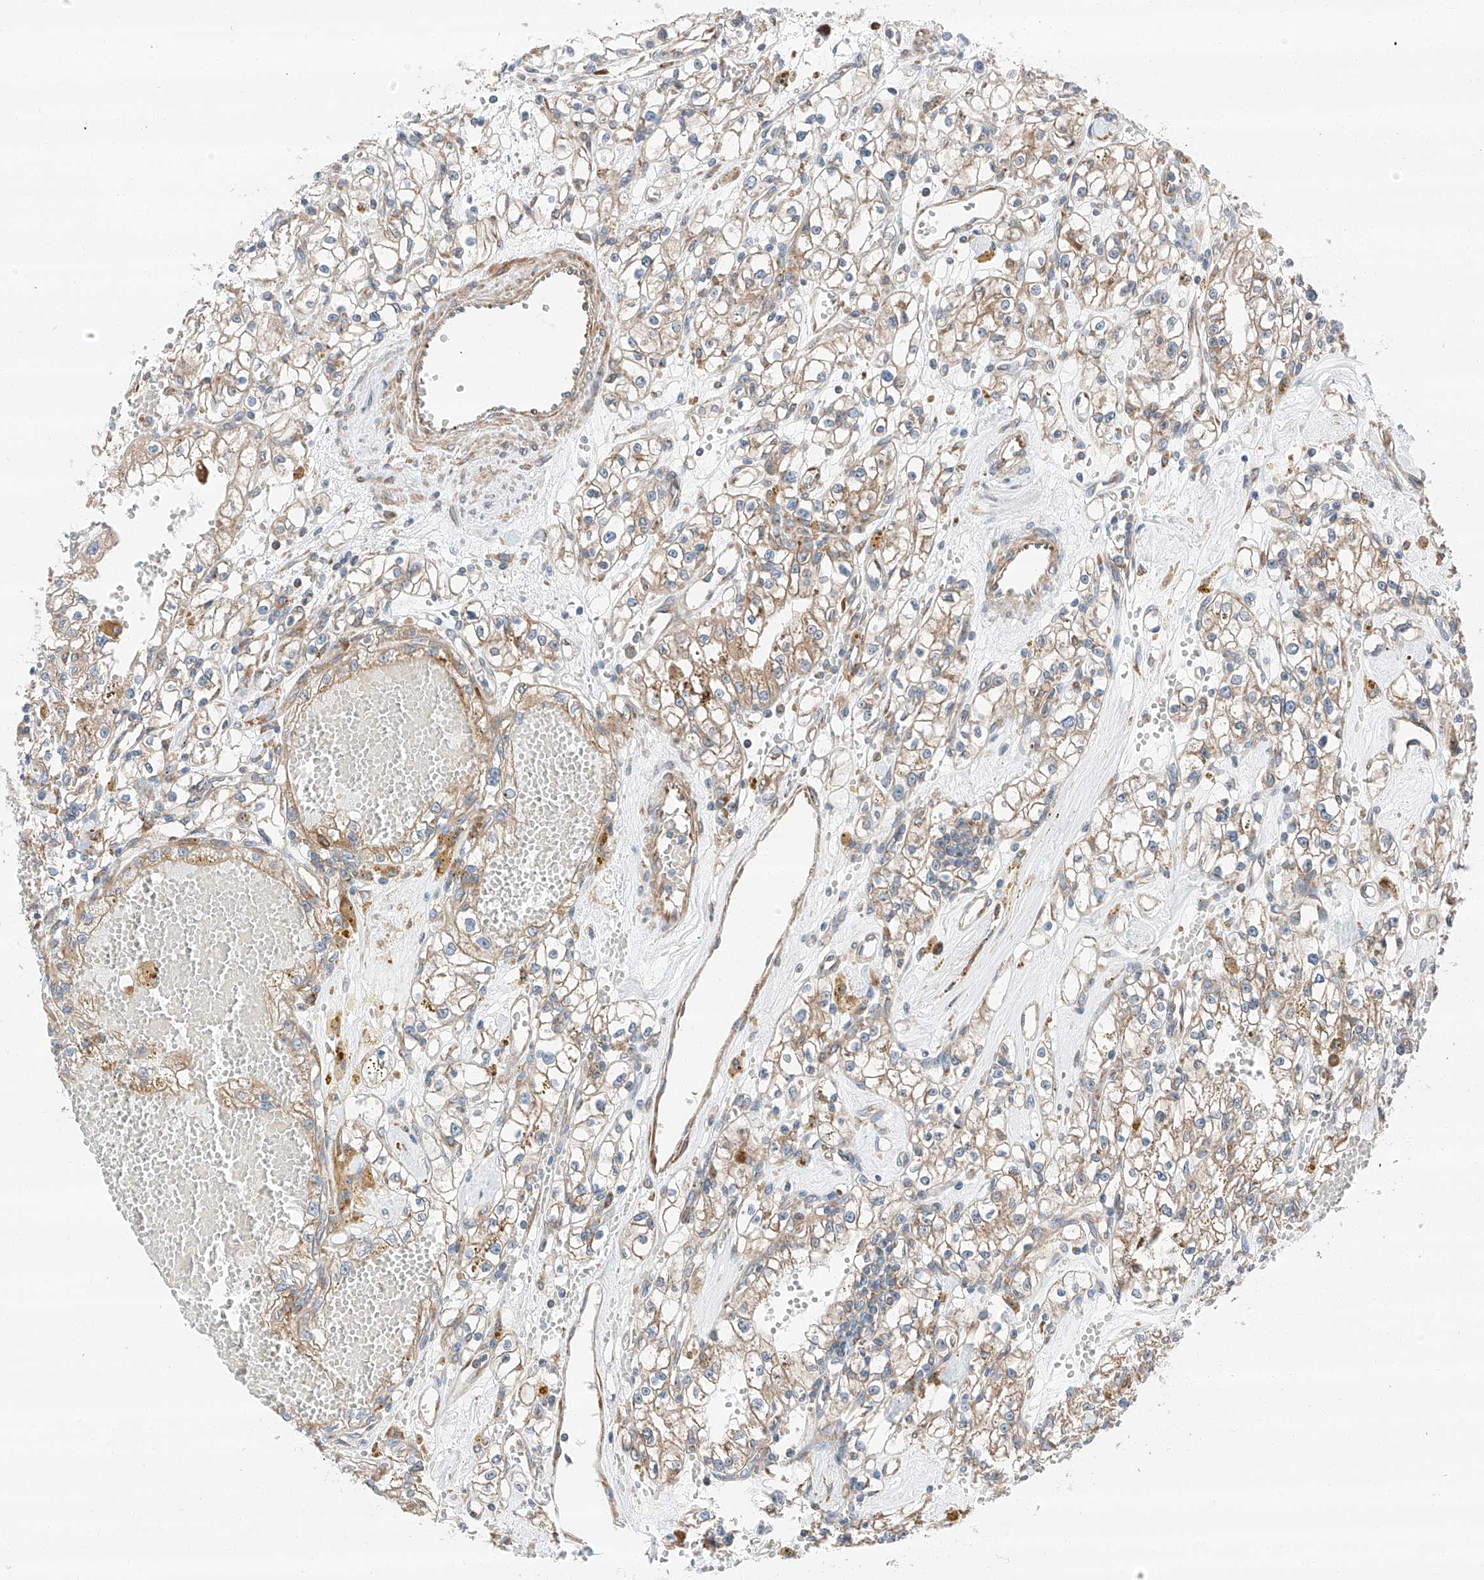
{"staining": {"intensity": "weak", "quantity": "25%-75%", "location": "cytoplasmic/membranous"}, "tissue": "renal cancer", "cell_type": "Tumor cells", "image_type": "cancer", "snomed": [{"axis": "morphology", "description": "Adenocarcinoma, NOS"}, {"axis": "topography", "description": "Kidney"}], "caption": "Brown immunohistochemical staining in renal cancer (adenocarcinoma) shows weak cytoplasmic/membranous positivity in approximately 25%-75% of tumor cells.", "gene": "ZC3H15", "patient": {"sex": "male", "age": 56}}